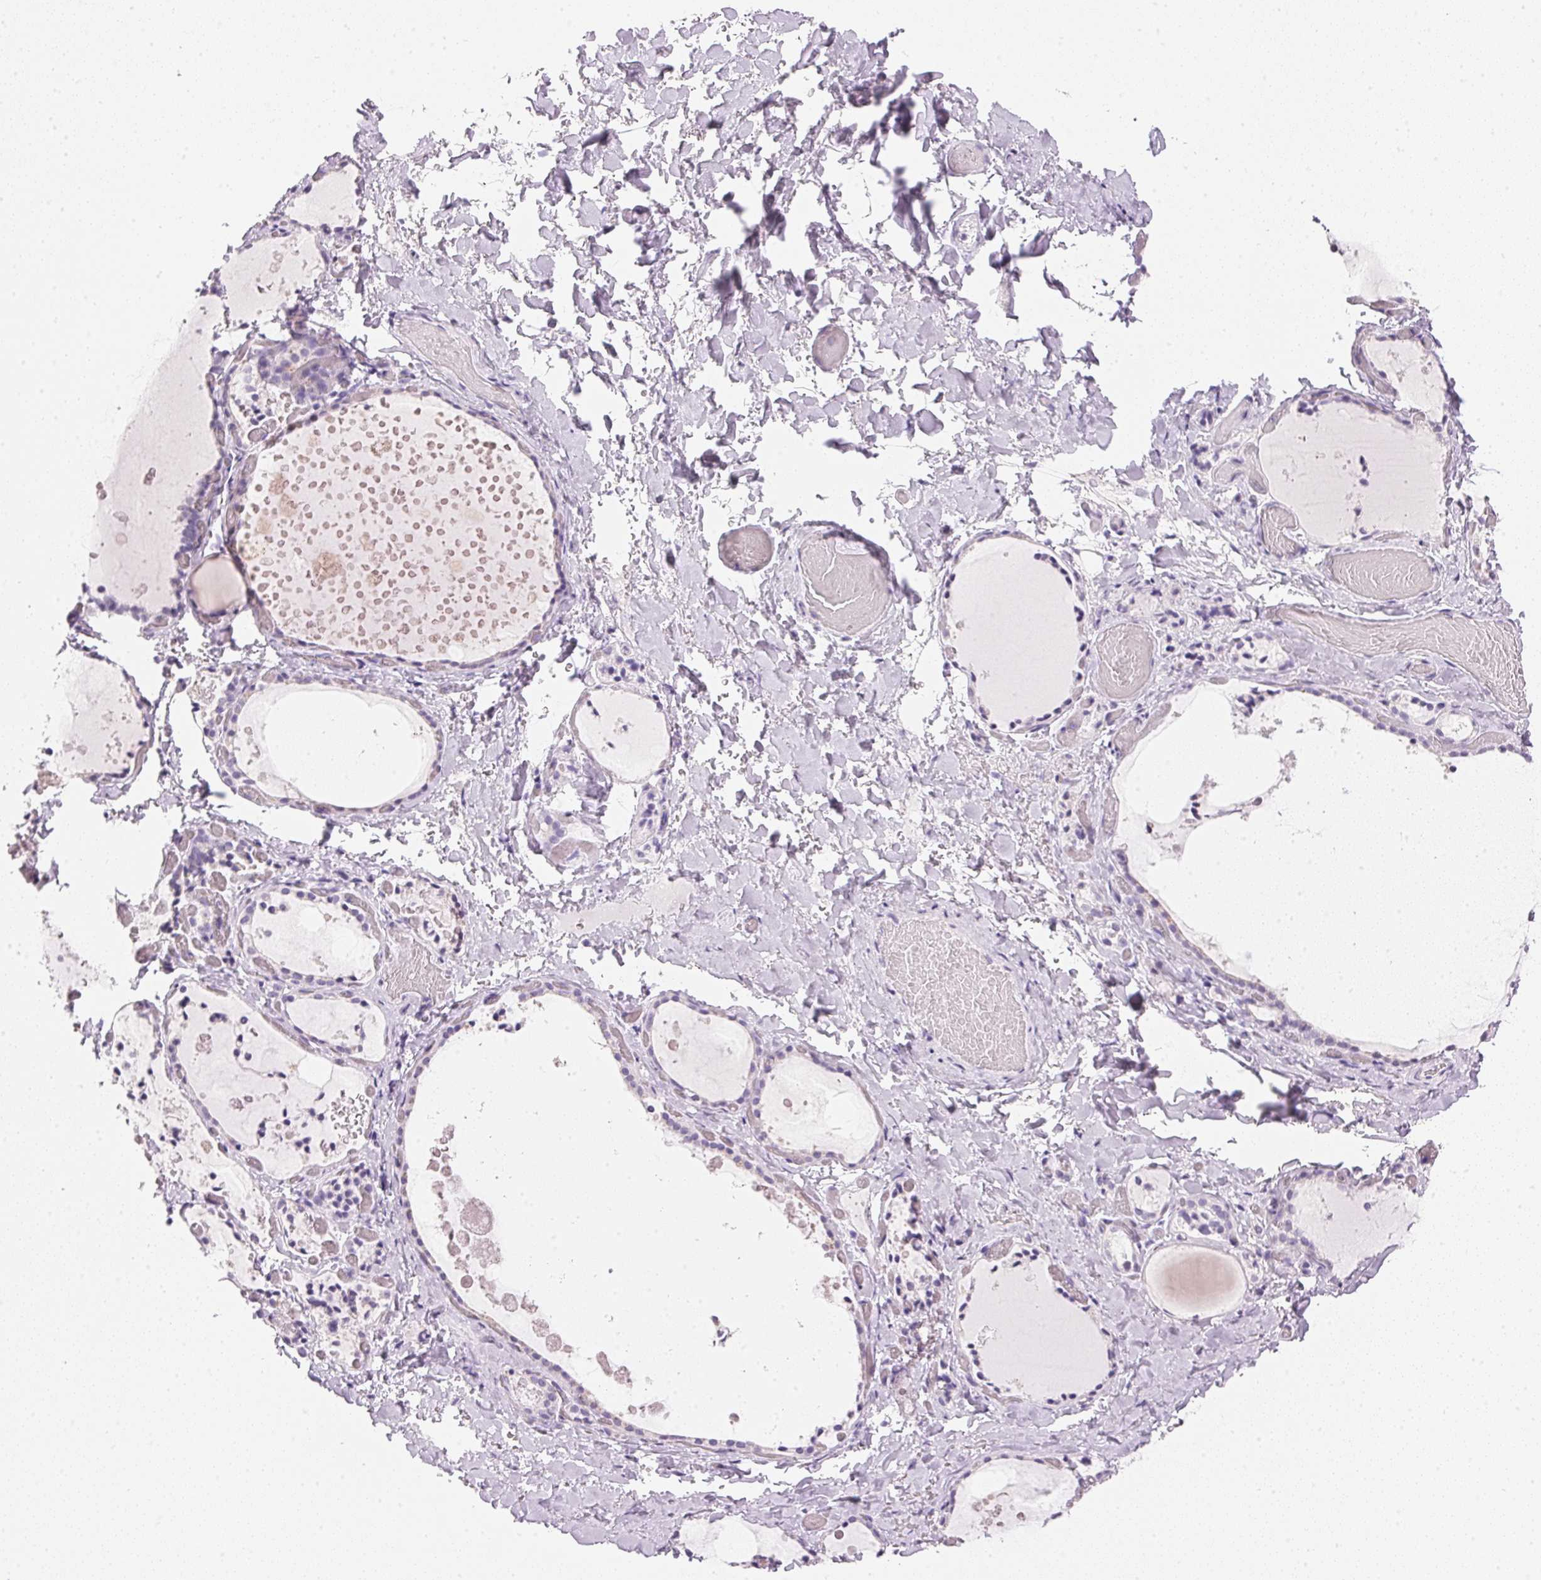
{"staining": {"intensity": "negative", "quantity": "none", "location": "none"}, "tissue": "thyroid gland", "cell_type": "Glandular cells", "image_type": "normal", "snomed": [{"axis": "morphology", "description": "Normal tissue, NOS"}, {"axis": "topography", "description": "Thyroid gland"}], "caption": "Image shows no protein staining in glandular cells of normal thyroid gland. Nuclei are stained in blue.", "gene": "IGFBP1", "patient": {"sex": "female", "age": 56}}